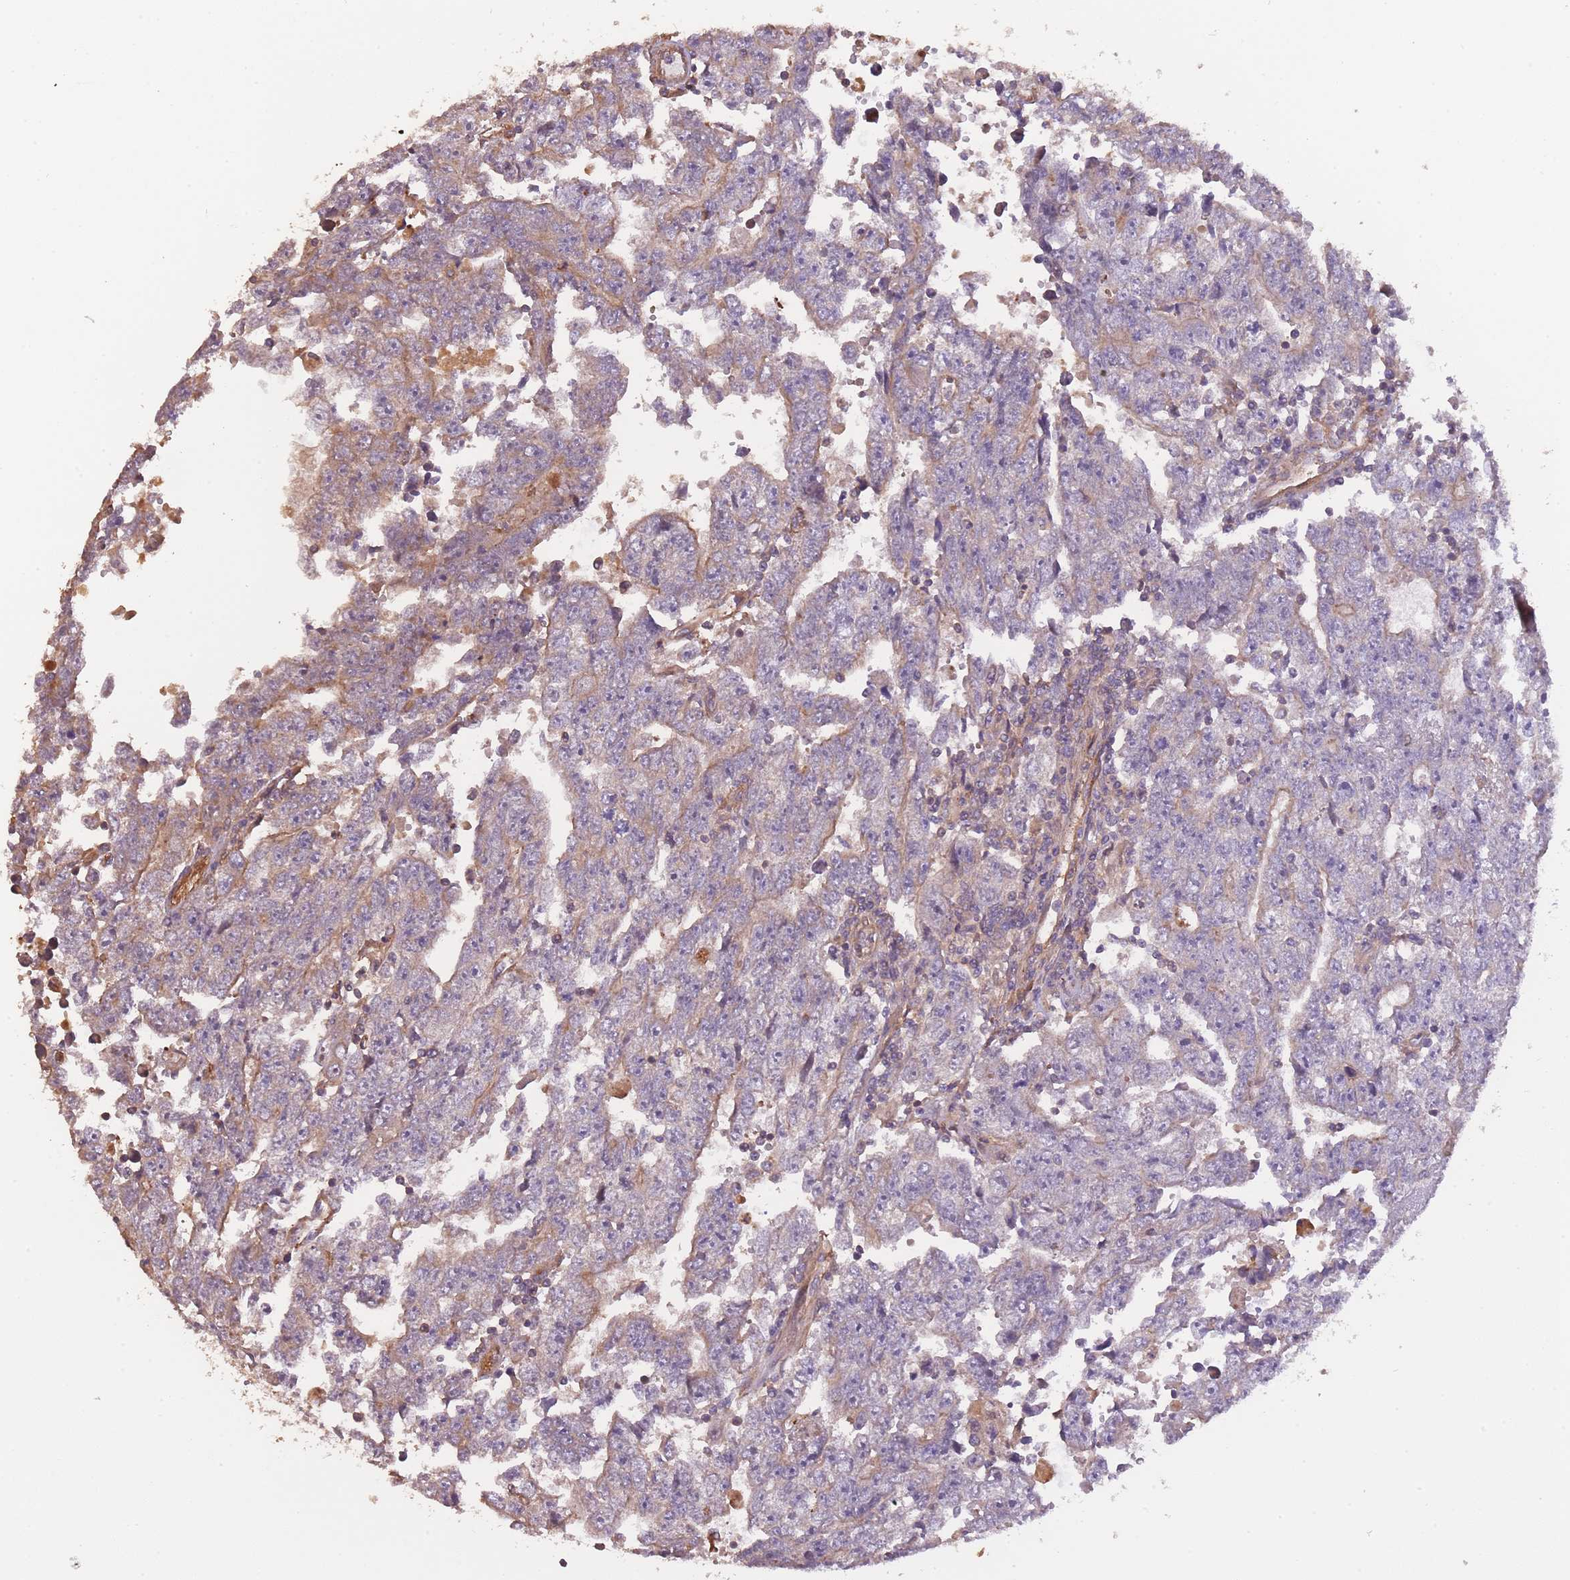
{"staining": {"intensity": "moderate", "quantity": "<25%", "location": "cytoplasmic/membranous"}, "tissue": "testis cancer", "cell_type": "Tumor cells", "image_type": "cancer", "snomed": [{"axis": "morphology", "description": "Carcinoma, Embryonal, NOS"}, {"axis": "topography", "description": "Testis"}], "caption": "A brown stain labels moderate cytoplasmic/membranous staining of a protein in human testis cancer (embryonal carcinoma) tumor cells. The staining was performed using DAB to visualize the protein expression in brown, while the nuclei were stained in blue with hematoxylin (Magnification: 20x).", "gene": "ARMH3", "patient": {"sex": "male", "age": 25}}